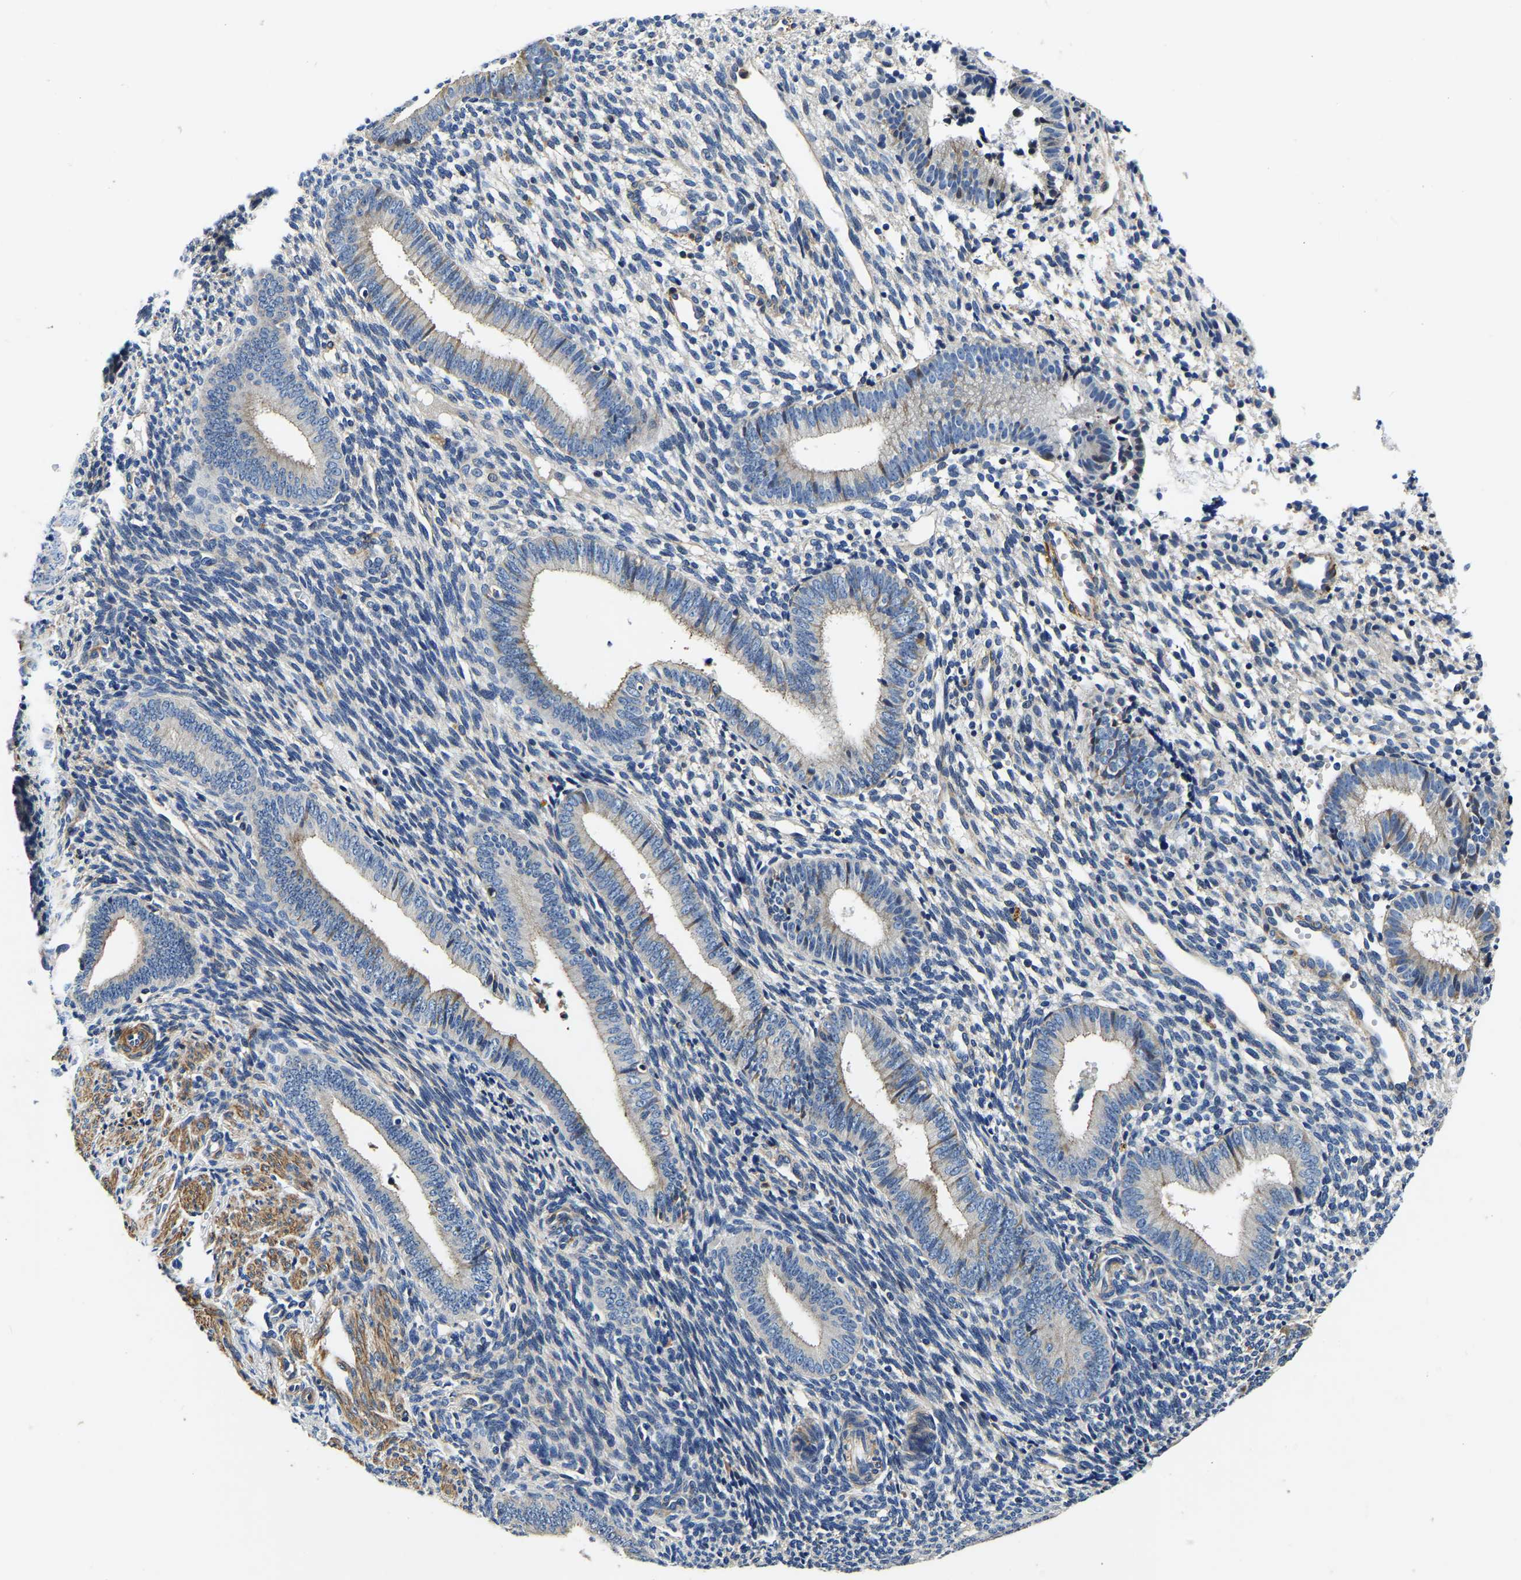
{"staining": {"intensity": "negative", "quantity": "none", "location": "none"}, "tissue": "endometrium", "cell_type": "Cells in endometrial stroma", "image_type": "normal", "snomed": [{"axis": "morphology", "description": "Normal tissue, NOS"}, {"axis": "topography", "description": "Uterus"}, {"axis": "topography", "description": "Endometrium"}], "caption": "There is no significant positivity in cells in endometrial stroma of endometrium. The staining was performed using DAB (3,3'-diaminobenzidine) to visualize the protein expression in brown, while the nuclei were stained in blue with hematoxylin (Magnification: 20x).", "gene": "KCTD17", "patient": {"sex": "female", "age": 33}}